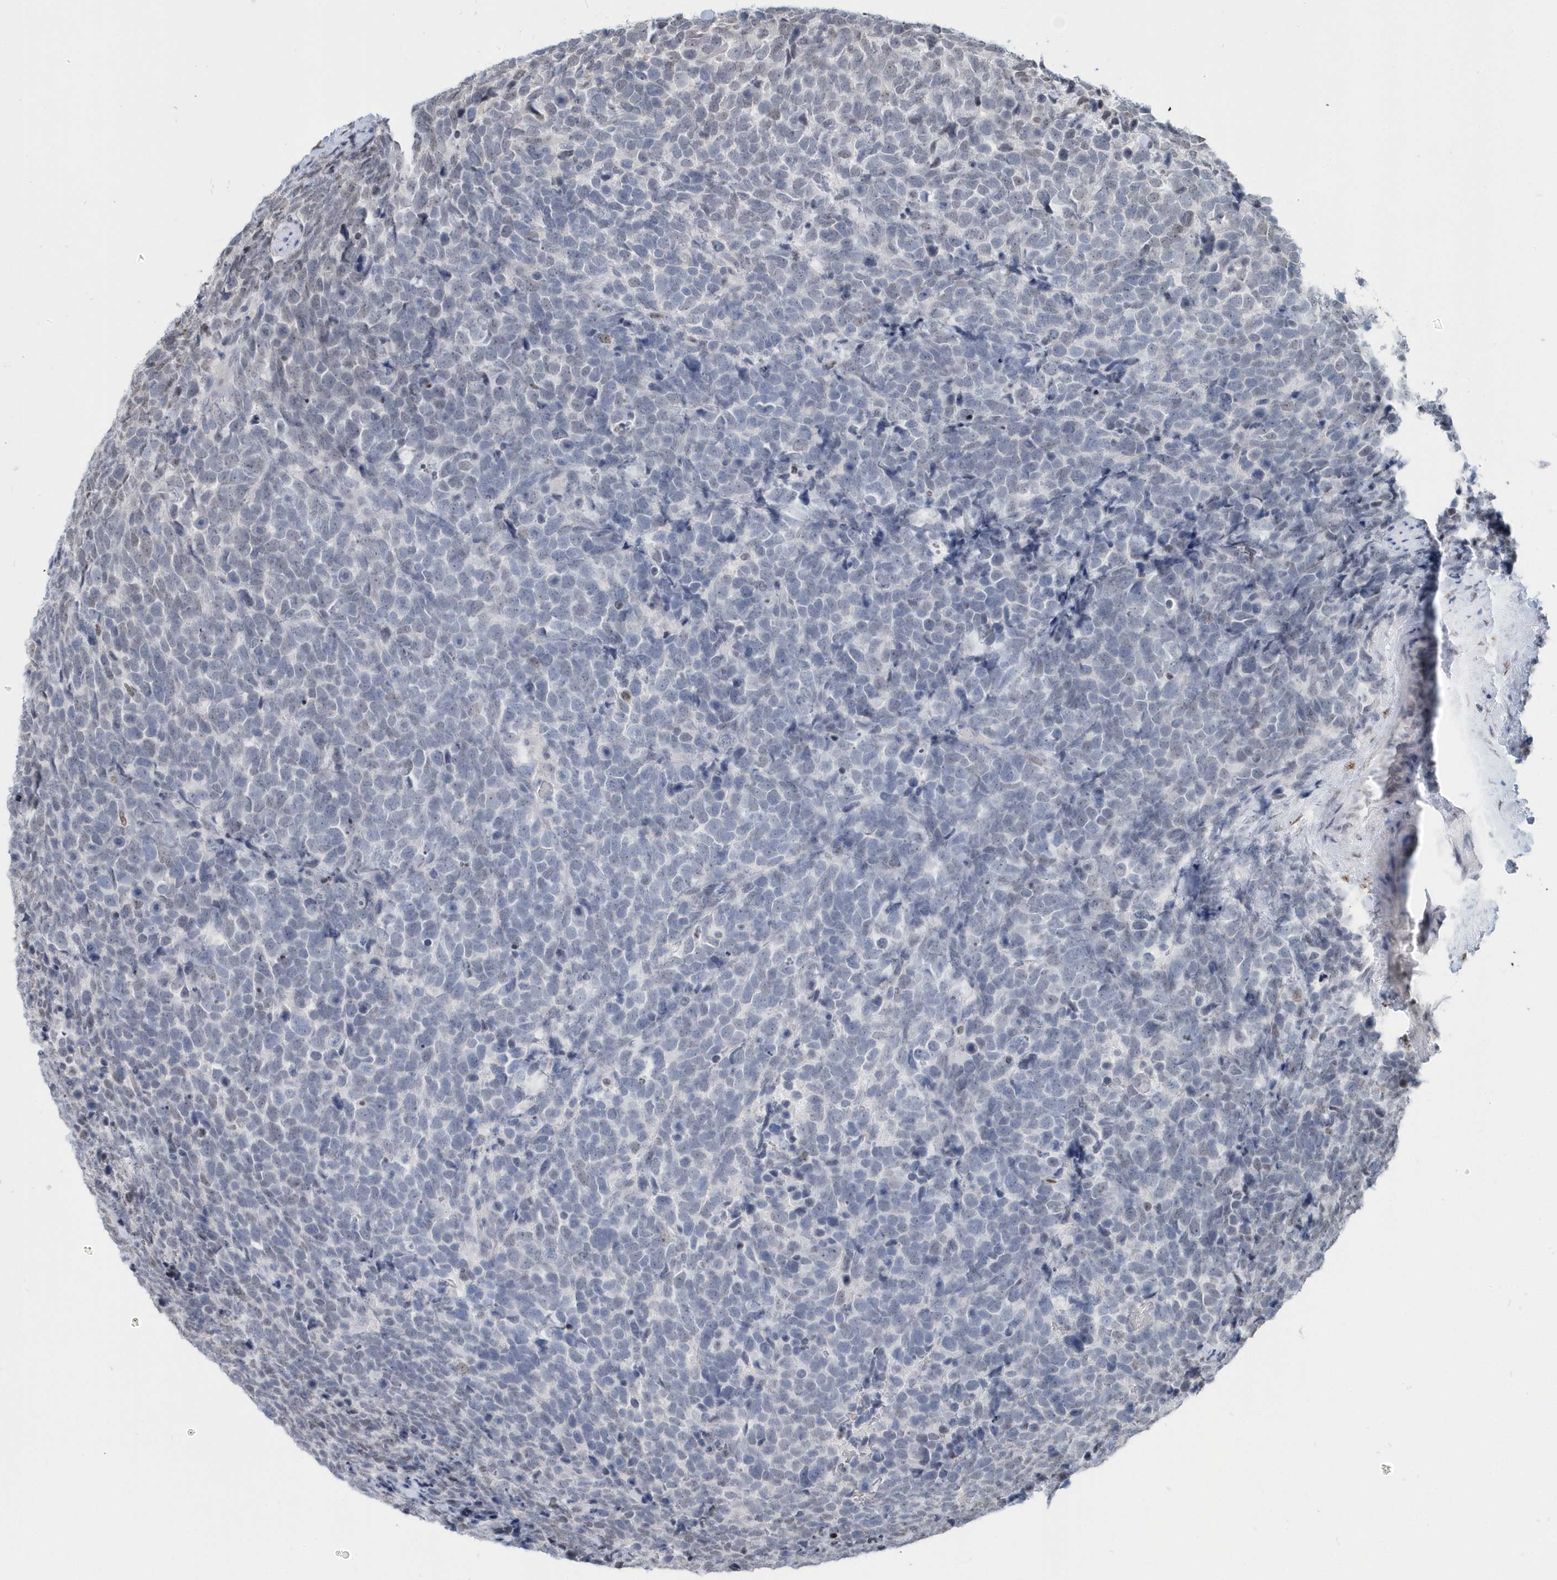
{"staining": {"intensity": "negative", "quantity": "none", "location": "none"}, "tissue": "urothelial cancer", "cell_type": "Tumor cells", "image_type": "cancer", "snomed": [{"axis": "morphology", "description": "Urothelial carcinoma, High grade"}, {"axis": "topography", "description": "Urinary bladder"}], "caption": "A high-resolution histopathology image shows immunohistochemistry staining of urothelial cancer, which reveals no significant expression in tumor cells.", "gene": "MACROH2A2", "patient": {"sex": "female", "age": 82}}